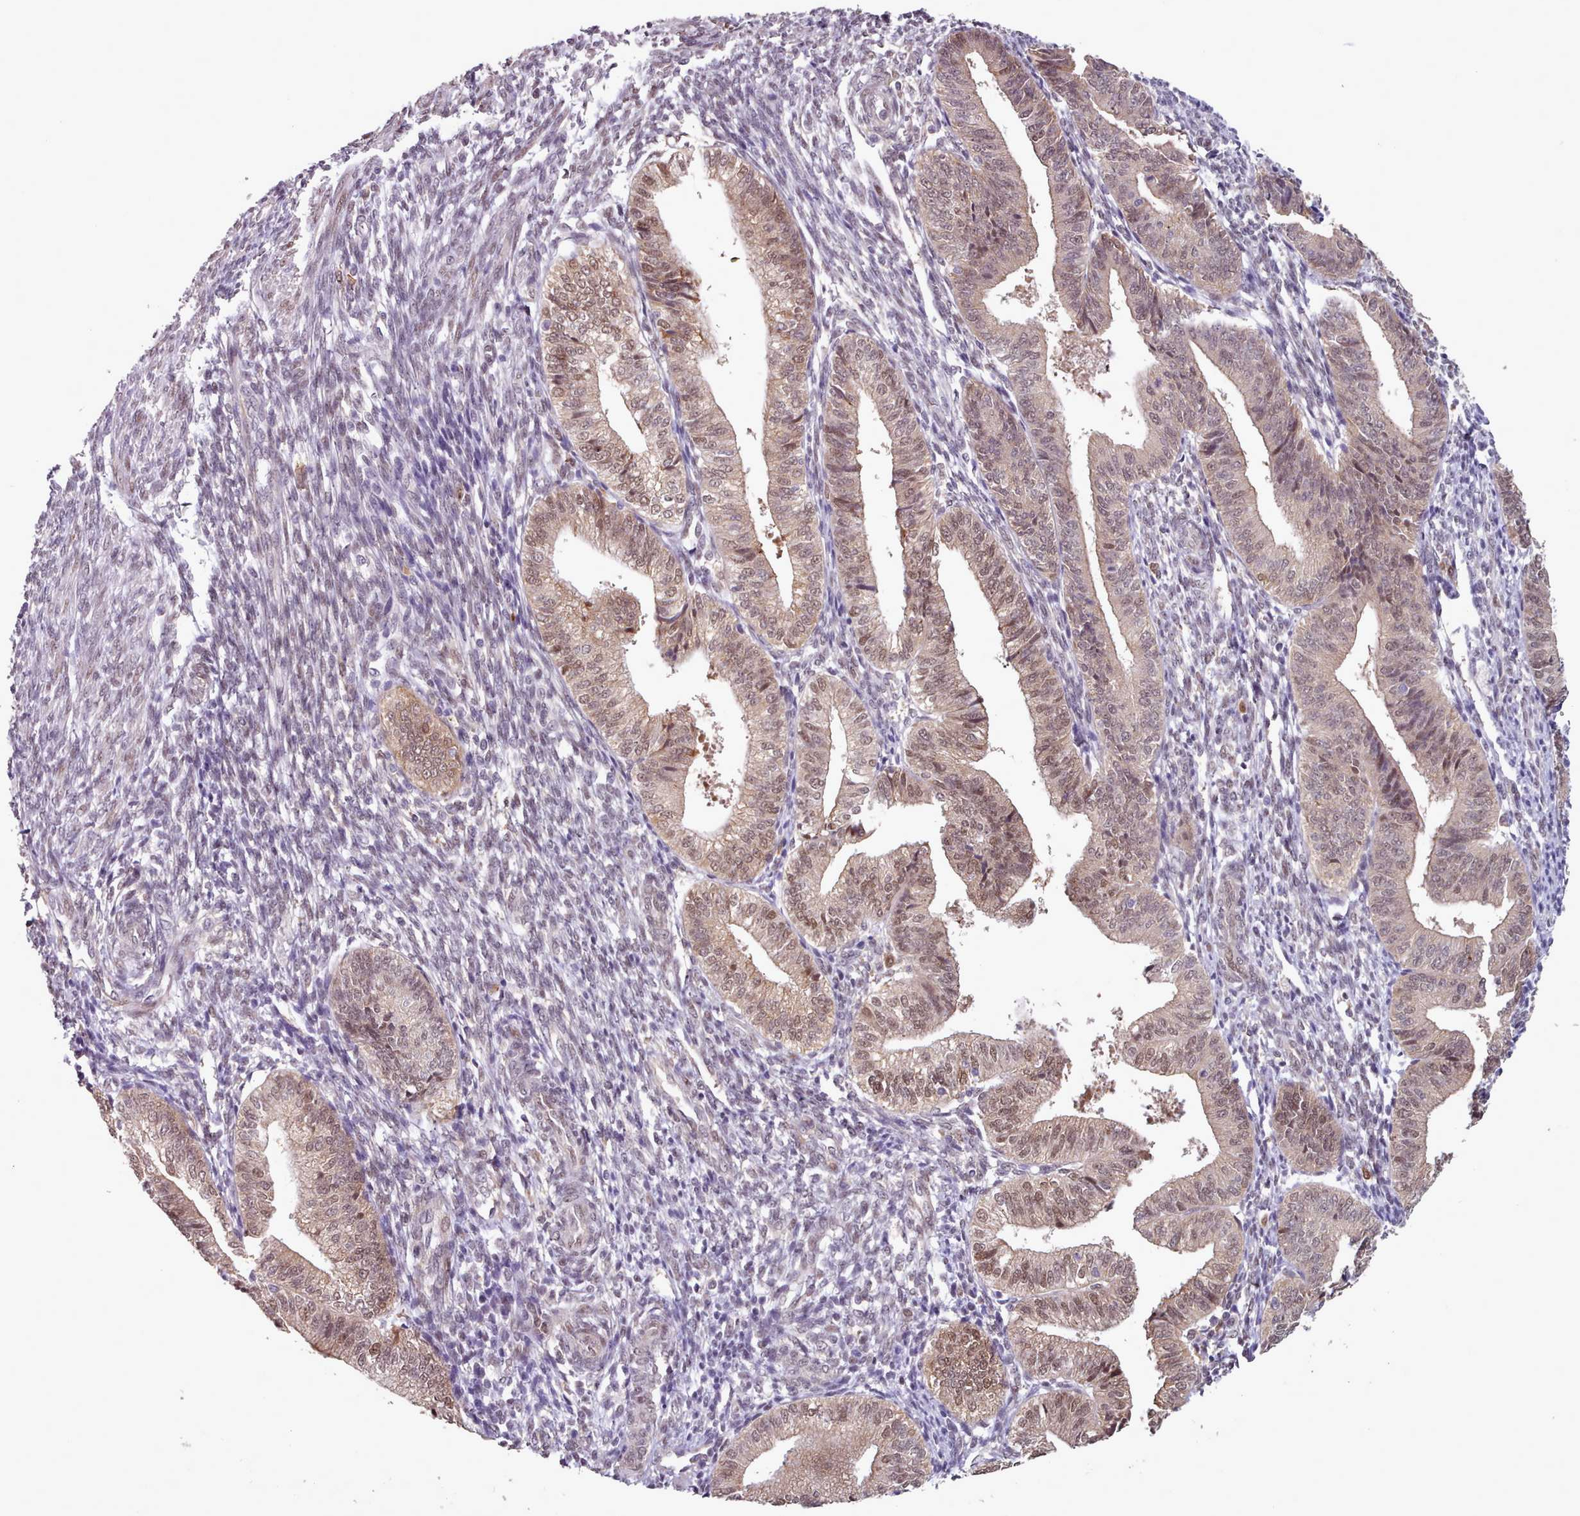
{"staining": {"intensity": "weak", "quantity": "<25%", "location": "nuclear"}, "tissue": "endometrium", "cell_type": "Cells in endometrial stroma", "image_type": "normal", "snomed": [{"axis": "morphology", "description": "Normal tissue, NOS"}, {"axis": "topography", "description": "Endometrium"}], "caption": "A high-resolution histopathology image shows IHC staining of normal endometrium, which shows no significant positivity in cells in endometrial stroma.", "gene": "CES3", "patient": {"sex": "female", "age": 34}}